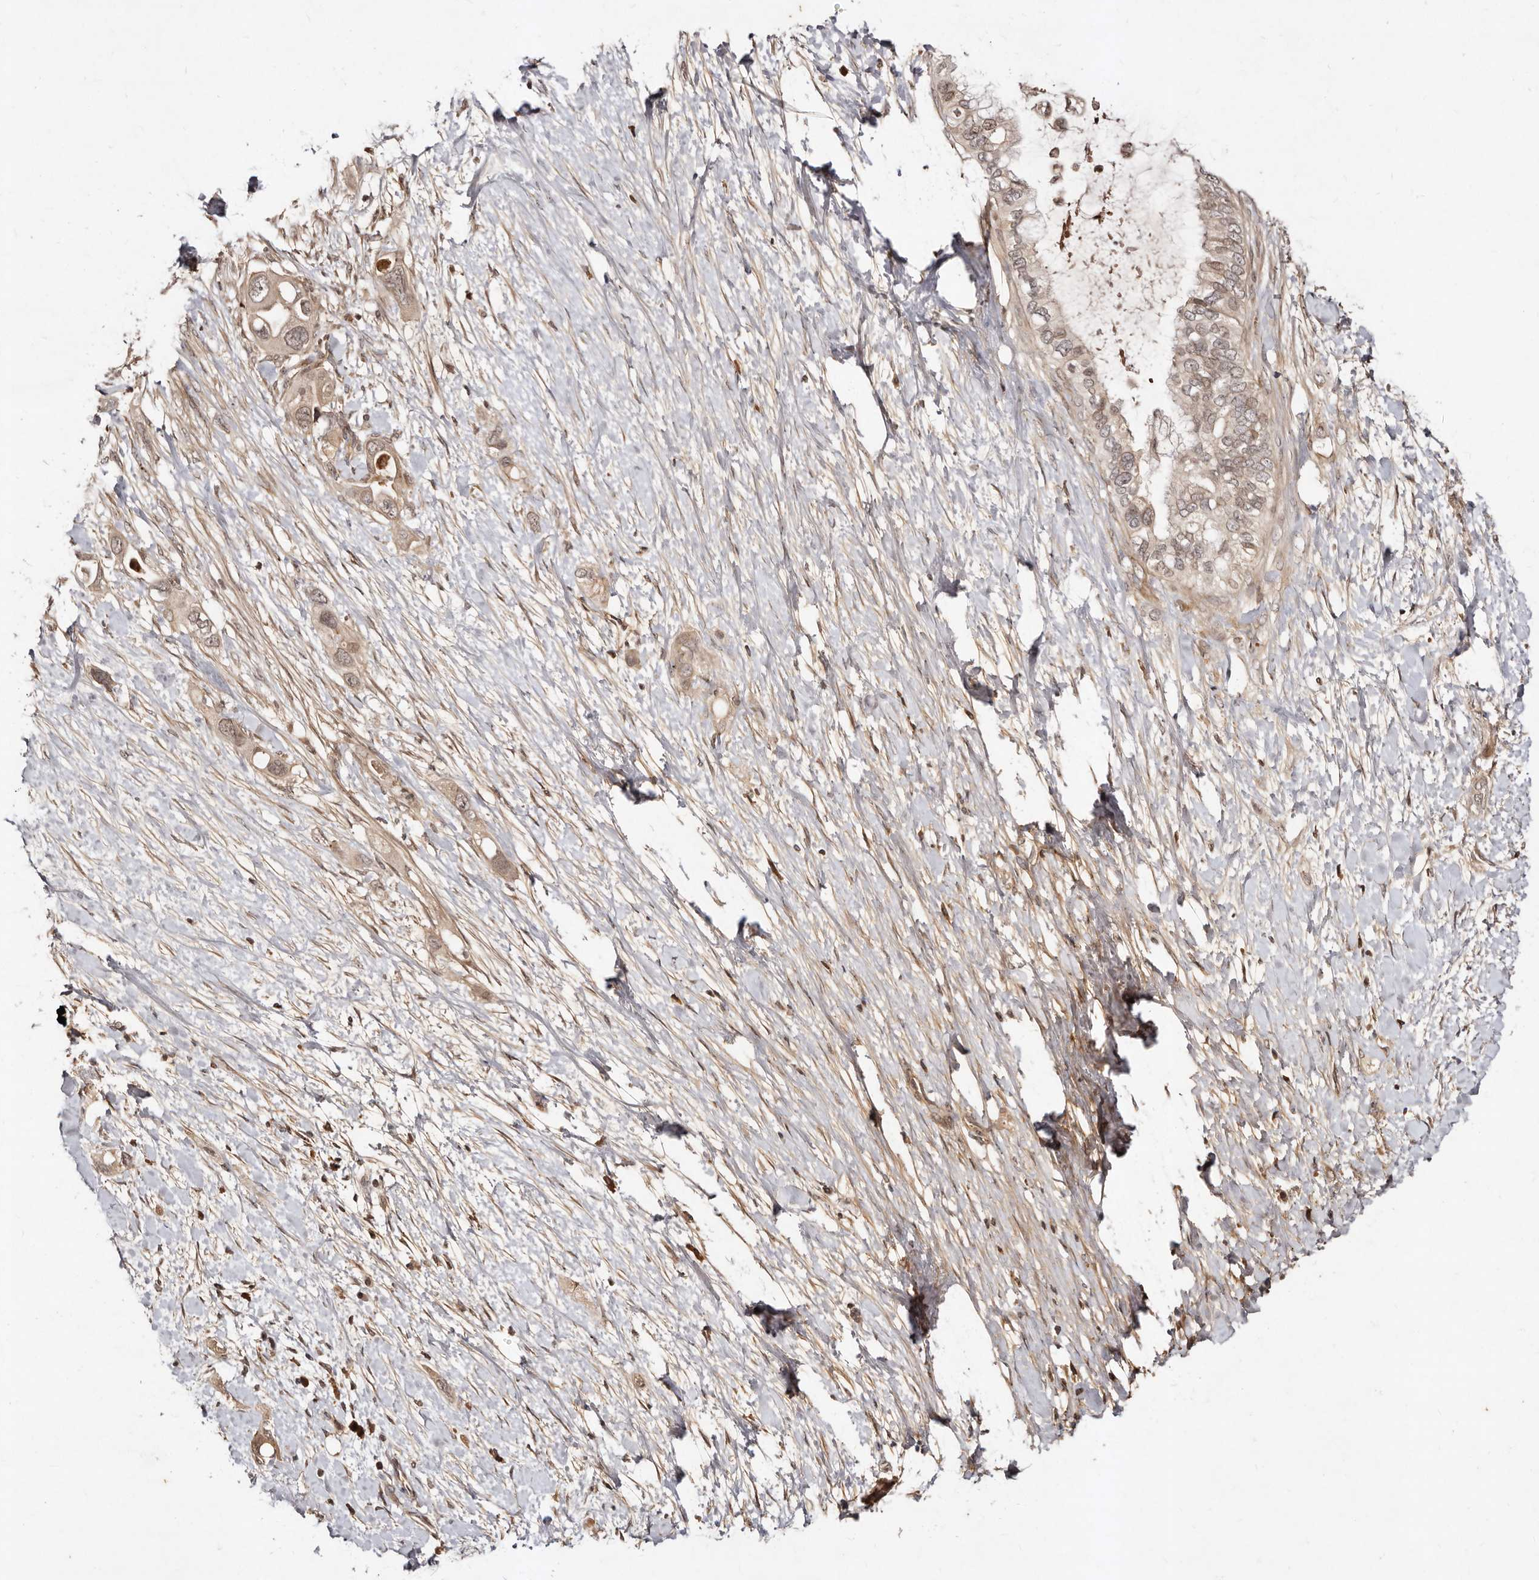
{"staining": {"intensity": "weak", "quantity": "25%-75%", "location": "cytoplasmic/membranous,nuclear"}, "tissue": "pancreatic cancer", "cell_type": "Tumor cells", "image_type": "cancer", "snomed": [{"axis": "morphology", "description": "Adenocarcinoma, NOS"}, {"axis": "topography", "description": "Pancreas"}], "caption": "Brown immunohistochemical staining in adenocarcinoma (pancreatic) reveals weak cytoplasmic/membranous and nuclear staining in approximately 25%-75% of tumor cells. Using DAB (brown) and hematoxylin (blue) stains, captured at high magnification using brightfield microscopy.", "gene": "LCORL", "patient": {"sex": "female", "age": 56}}